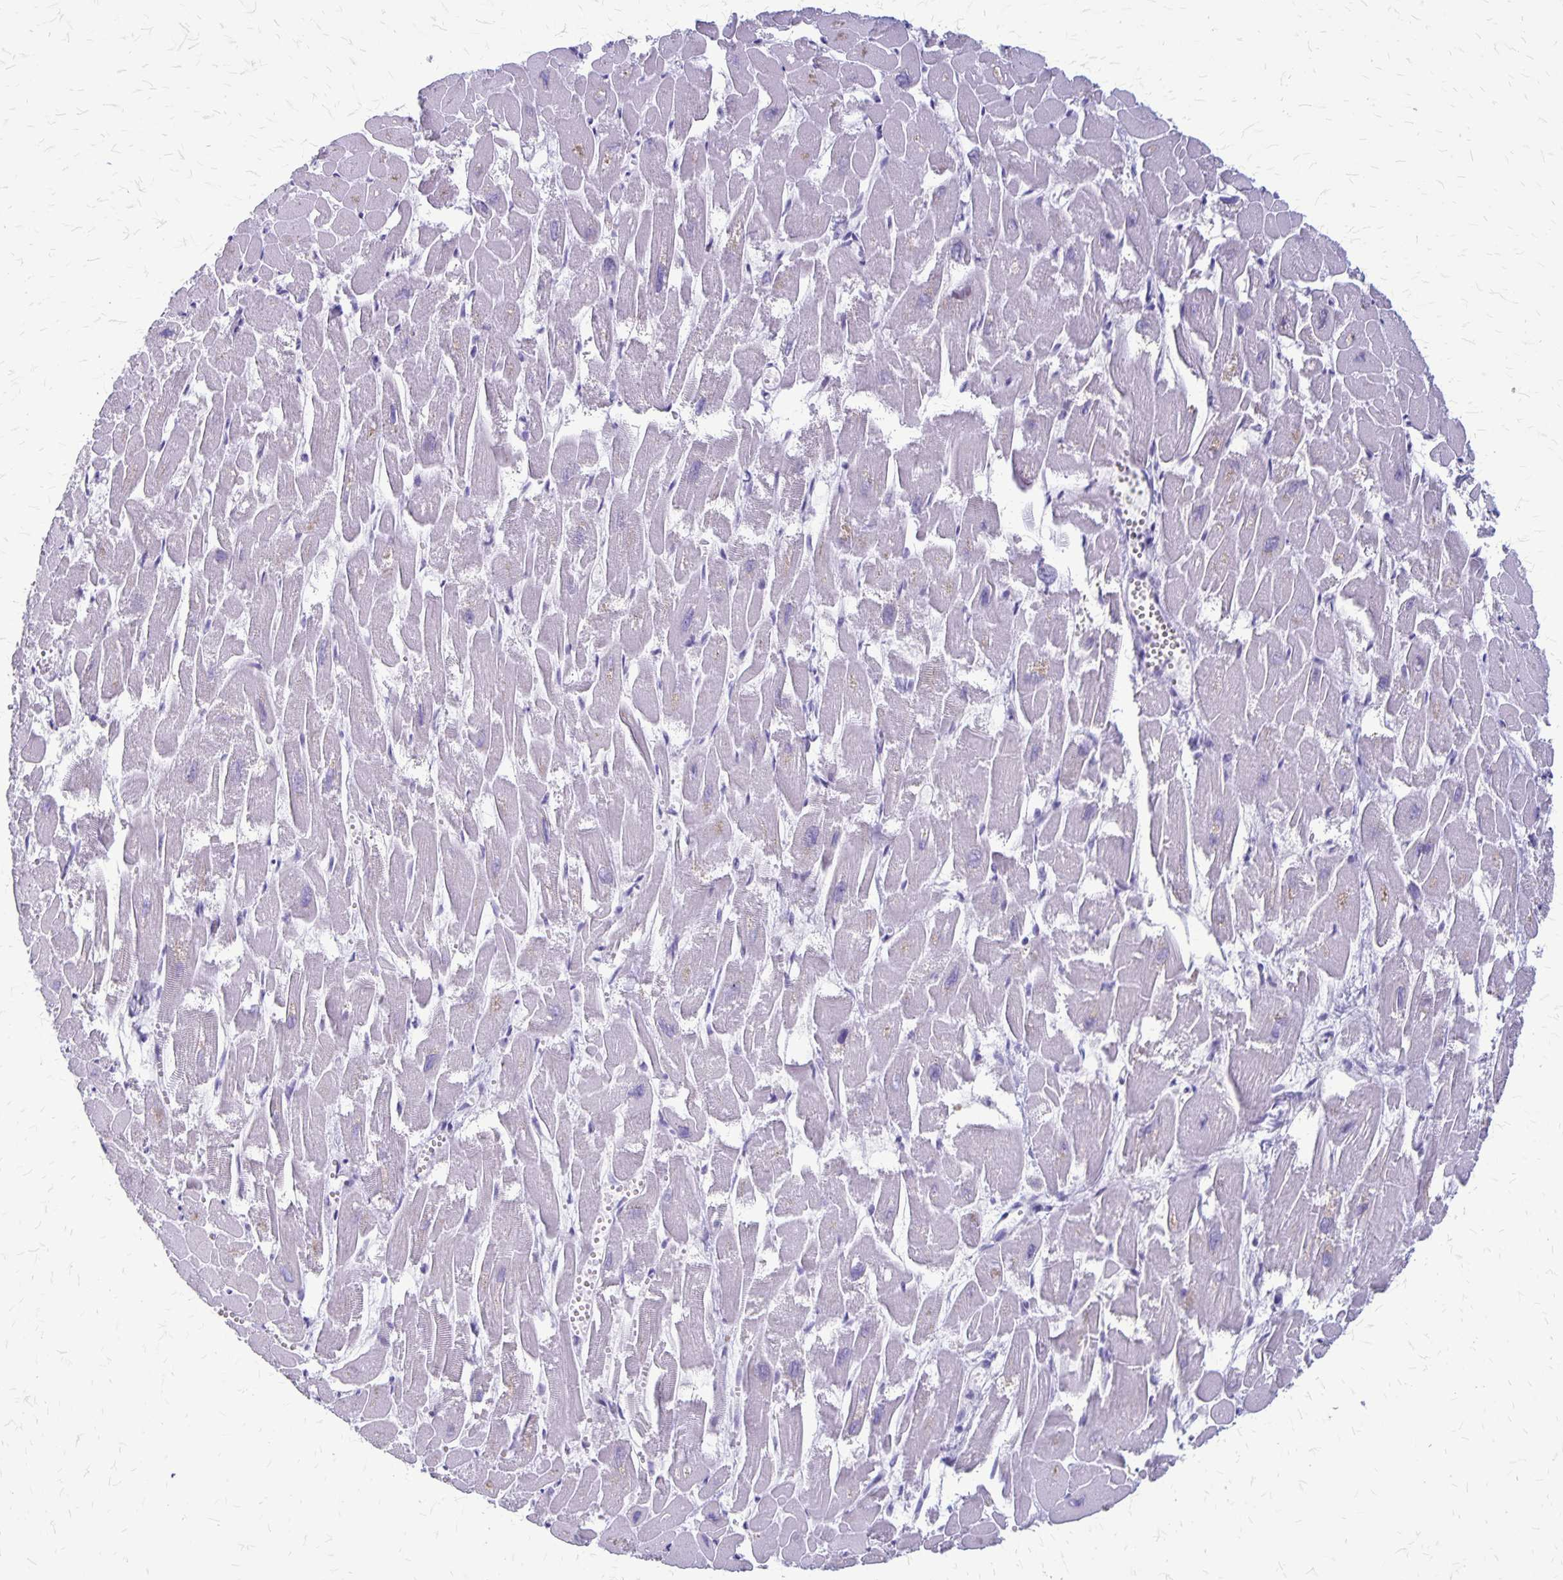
{"staining": {"intensity": "negative", "quantity": "none", "location": "none"}, "tissue": "heart muscle", "cell_type": "Cardiomyocytes", "image_type": "normal", "snomed": [{"axis": "morphology", "description": "Normal tissue, NOS"}, {"axis": "topography", "description": "Heart"}], "caption": "High magnification brightfield microscopy of unremarkable heart muscle stained with DAB (3,3'-diaminobenzidine) (brown) and counterstained with hematoxylin (blue): cardiomyocytes show no significant staining.", "gene": "PLXNB3", "patient": {"sex": "male", "age": 54}}